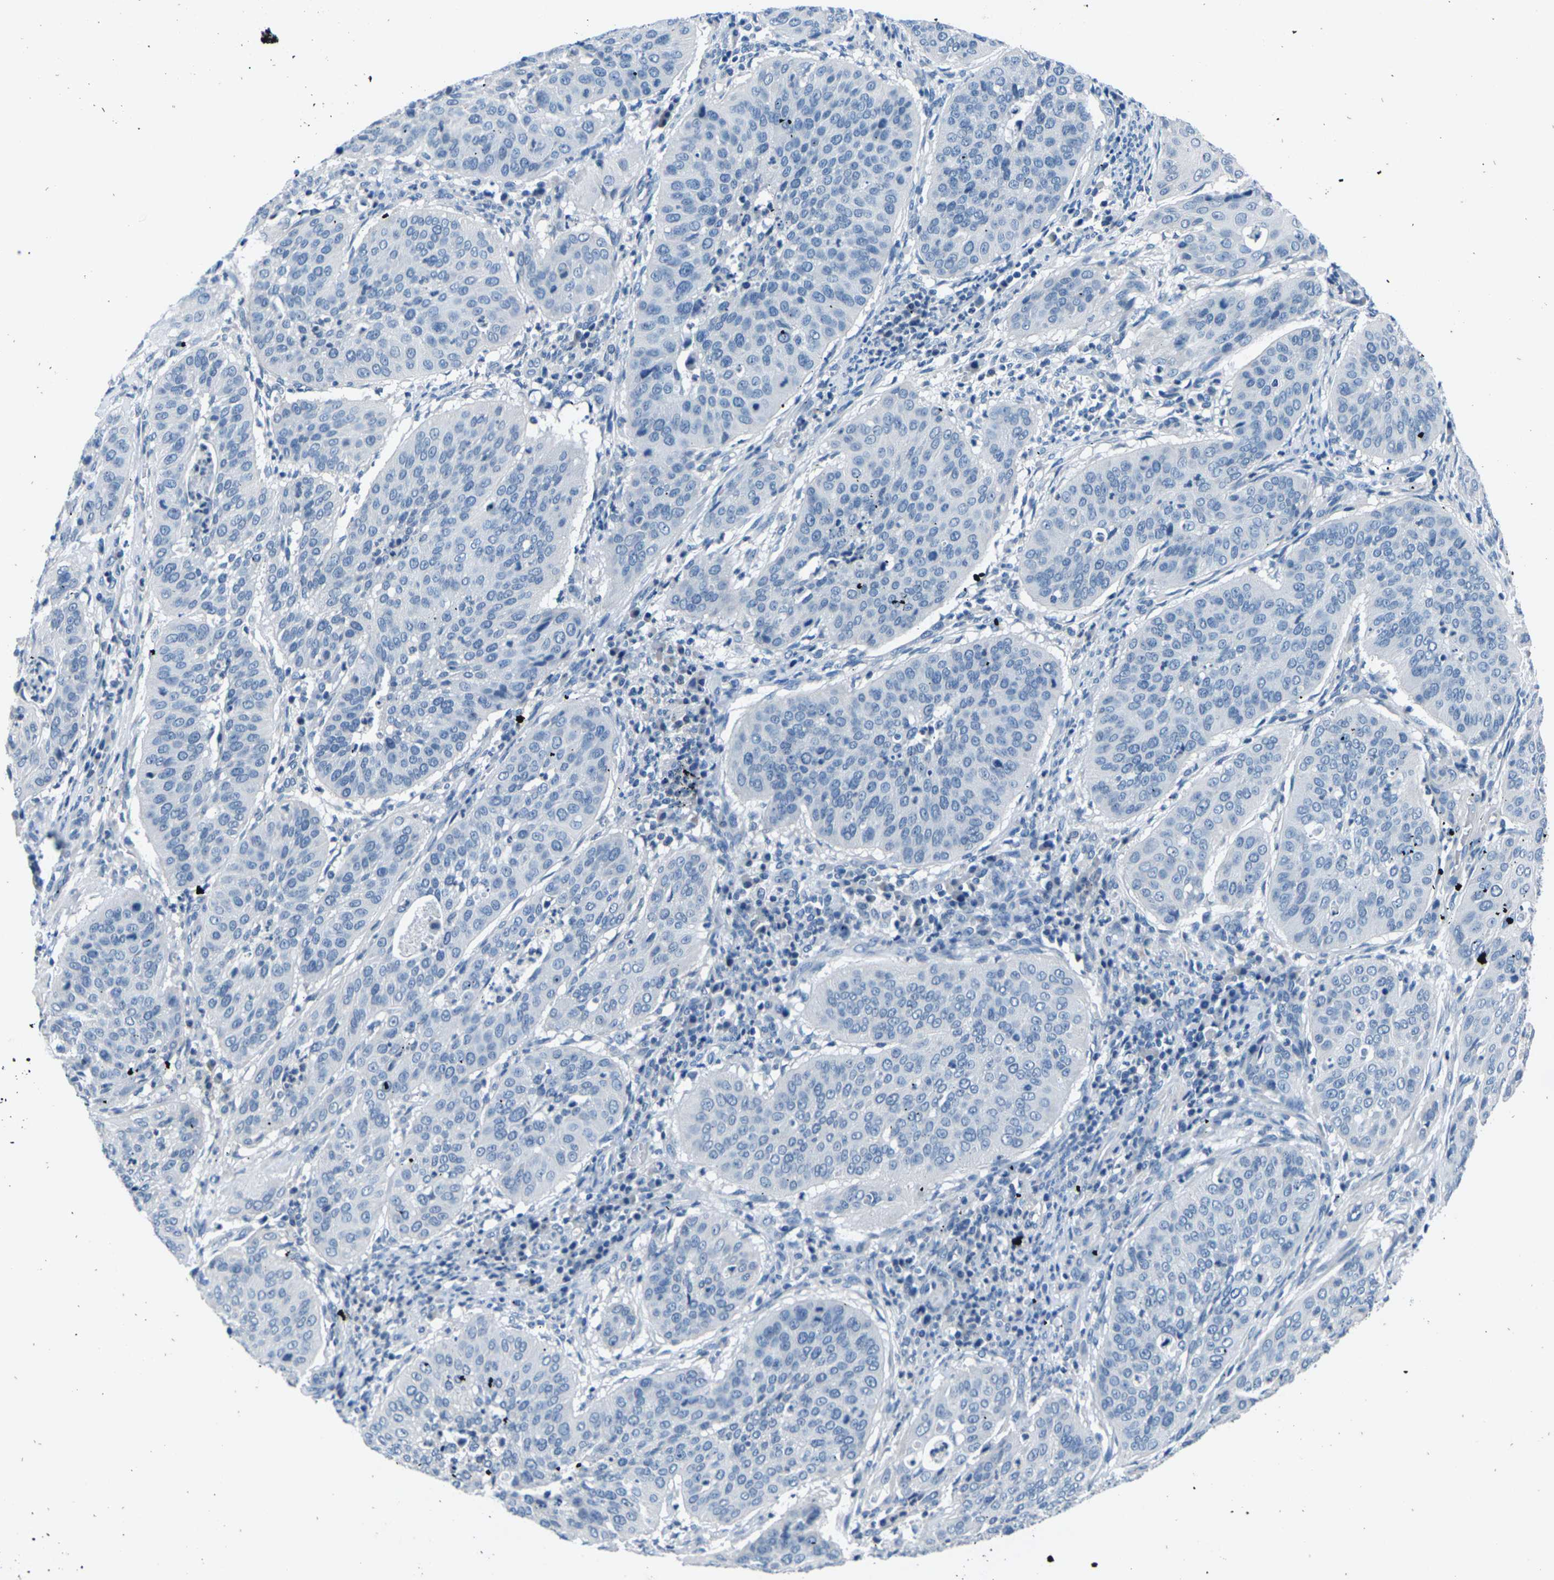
{"staining": {"intensity": "negative", "quantity": "none", "location": "none"}, "tissue": "cervical cancer", "cell_type": "Tumor cells", "image_type": "cancer", "snomed": [{"axis": "morphology", "description": "Normal tissue, NOS"}, {"axis": "morphology", "description": "Squamous cell carcinoma, NOS"}, {"axis": "topography", "description": "Cervix"}], "caption": "A photomicrograph of cervical squamous cell carcinoma stained for a protein reveals no brown staining in tumor cells.", "gene": "UMOD", "patient": {"sex": "female", "age": 39}}